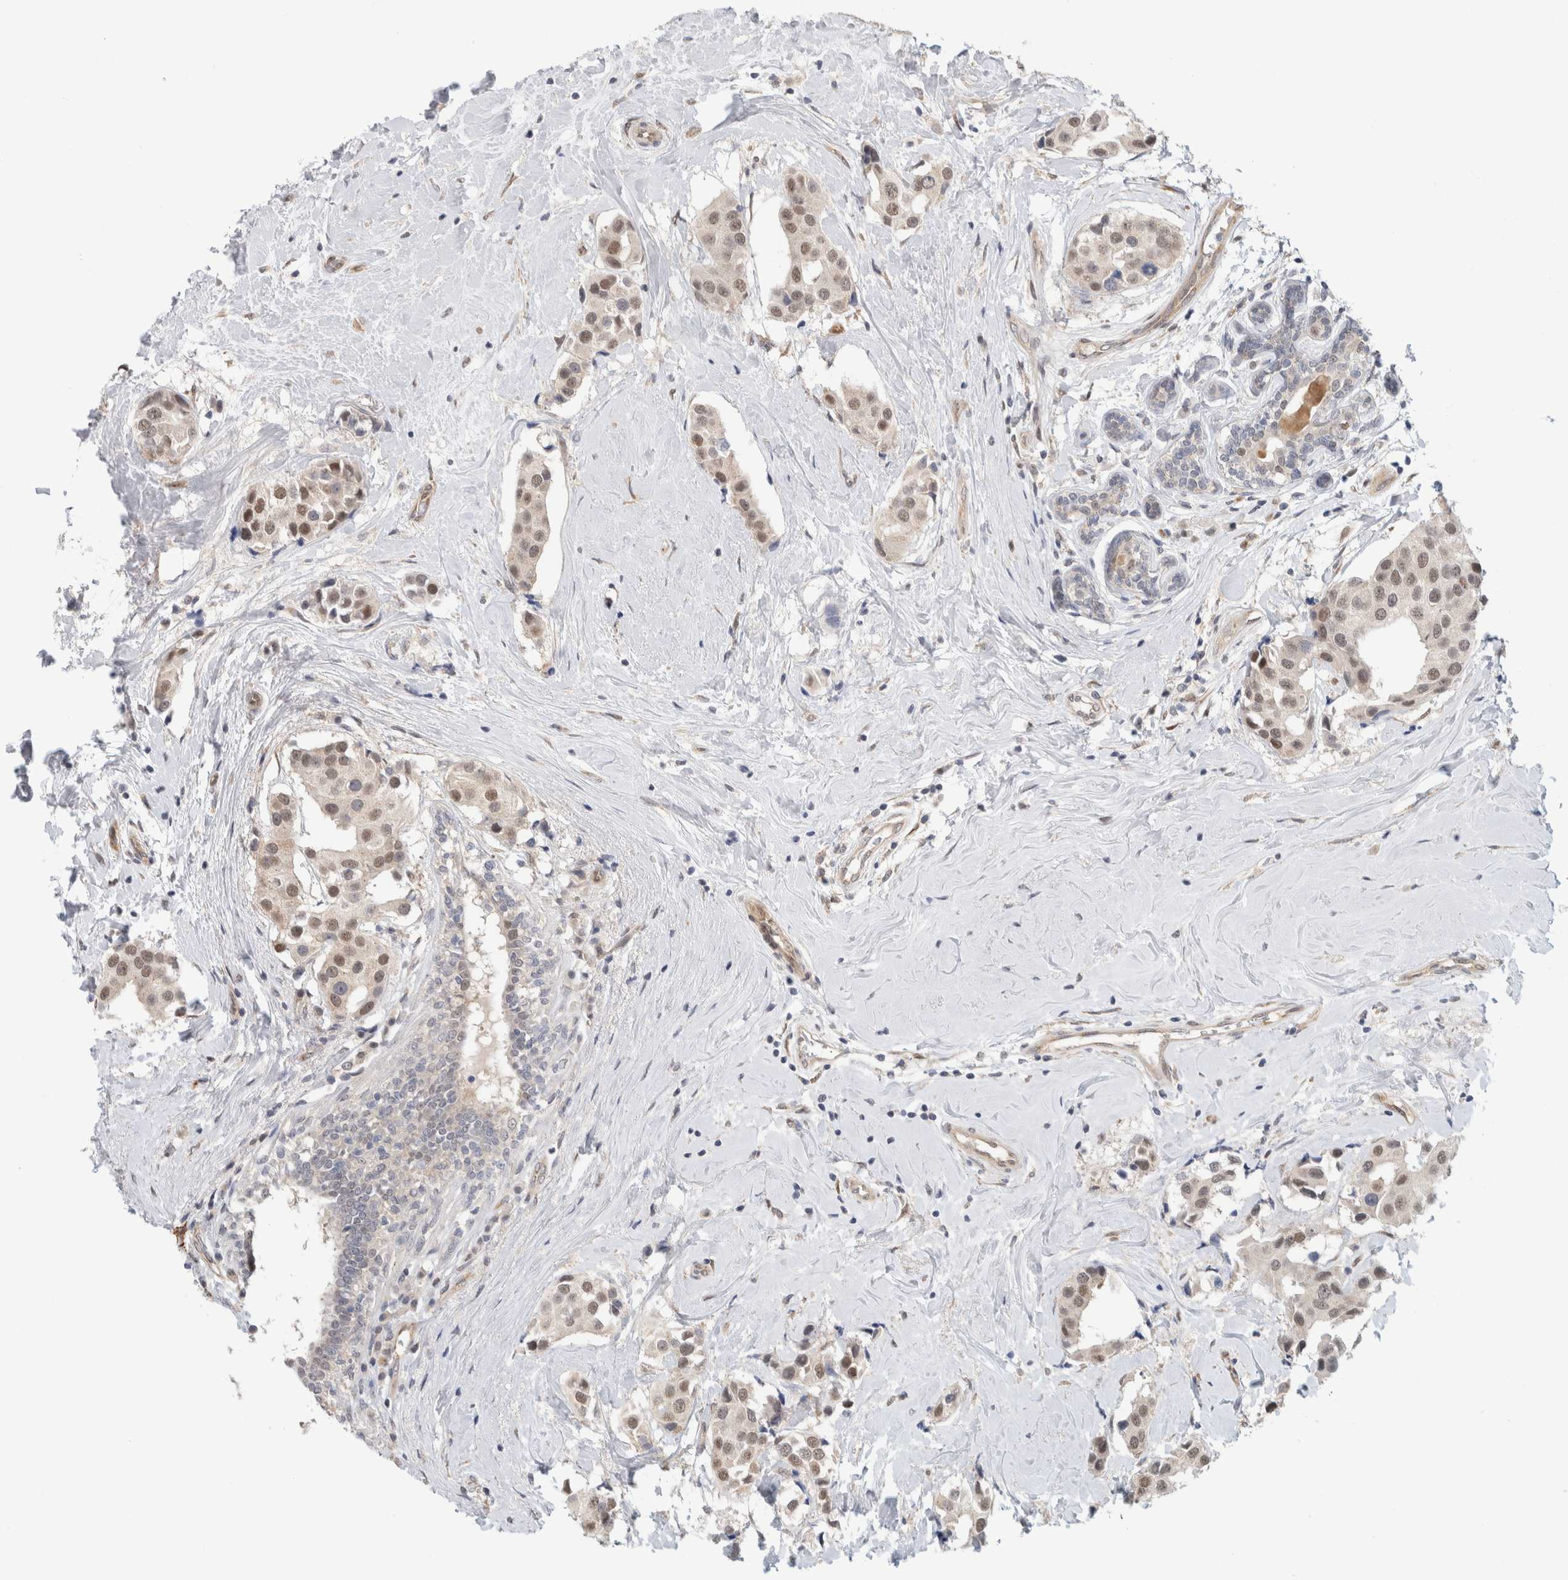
{"staining": {"intensity": "weak", "quantity": ">75%", "location": "nuclear"}, "tissue": "breast cancer", "cell_type": "Tumor cells", "image_type": "cancer", "snomed": [{"axis": "morphology", "description": "Normal tissue, NOS"}, {"axis": "morphology", "description": "Duct carcinoma"}, {"axis": "topography", "description": "Breast"}], "caption": "The micrograph displays staining of intraductal carcinoma (breast), revealing weak nuclear protein staining (brown color) within tumor cells.", "gene": "EIF4G3", "patient": {"sex": "female", "age": 39}}